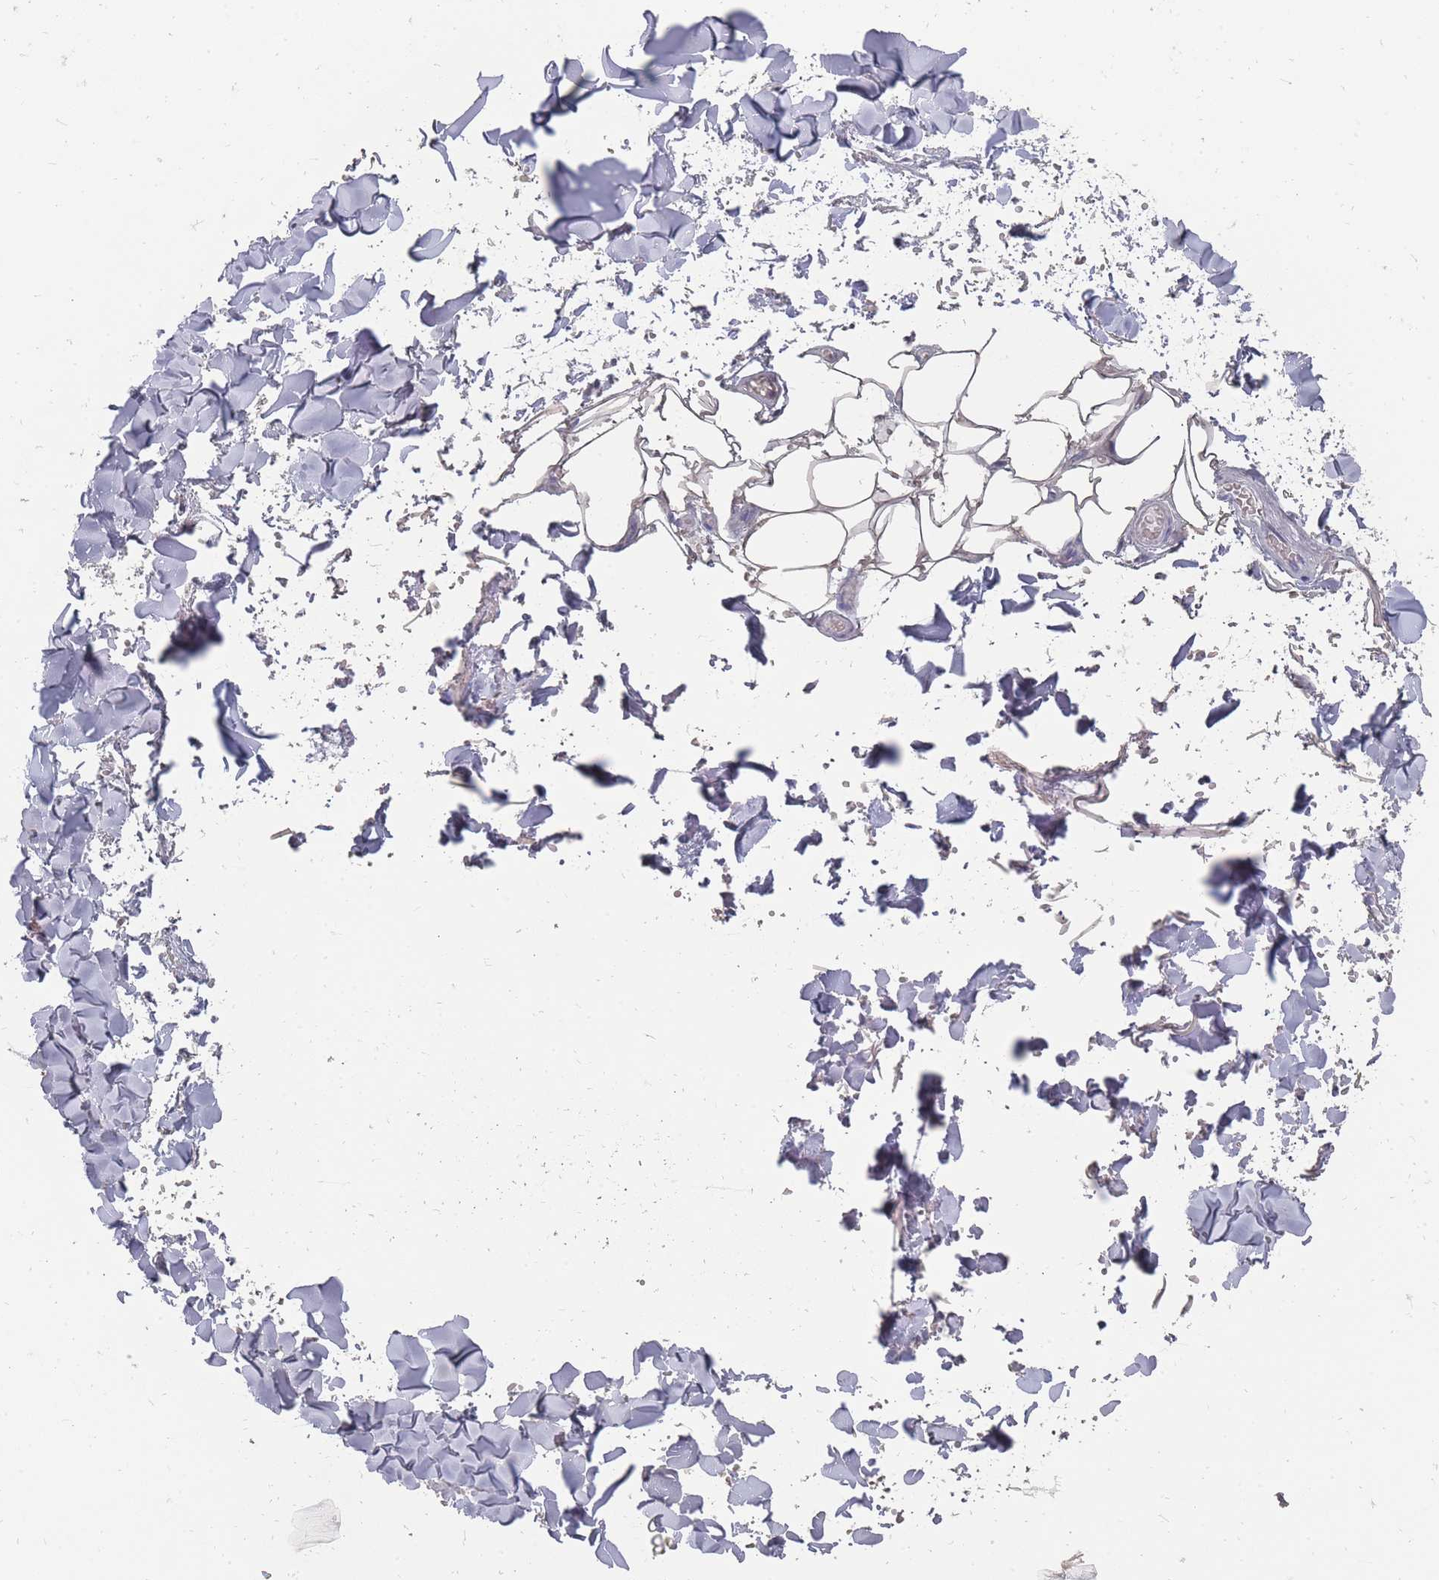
{"staining": {"intensity": "negative", "quantity": "none", "location": "none"}, "tissue": "adipose tissue", "cell_type": "Adipocytes", "image_type": "normal", "snomed": [{"axis": "morphology", "description": "Normal tissue, NOS"}, {"axis": "topography", "description": "Salivary gland"}, {"axis": "topography", "description": "Peripheral nerve tissue"}], "caption": "A histopathology image of adipose tissue stained for a protein demonstrates no brown staining in adipocytes. The staining was performed using DAB (3,3'-diaminobenzidine) to visualize the protein expression in brown, while the nuclei were stained in blue with hematoxylin (Magnification: 20x).", "gene": "OTULINL", "patient": {"sex": "male", "age": 38}}